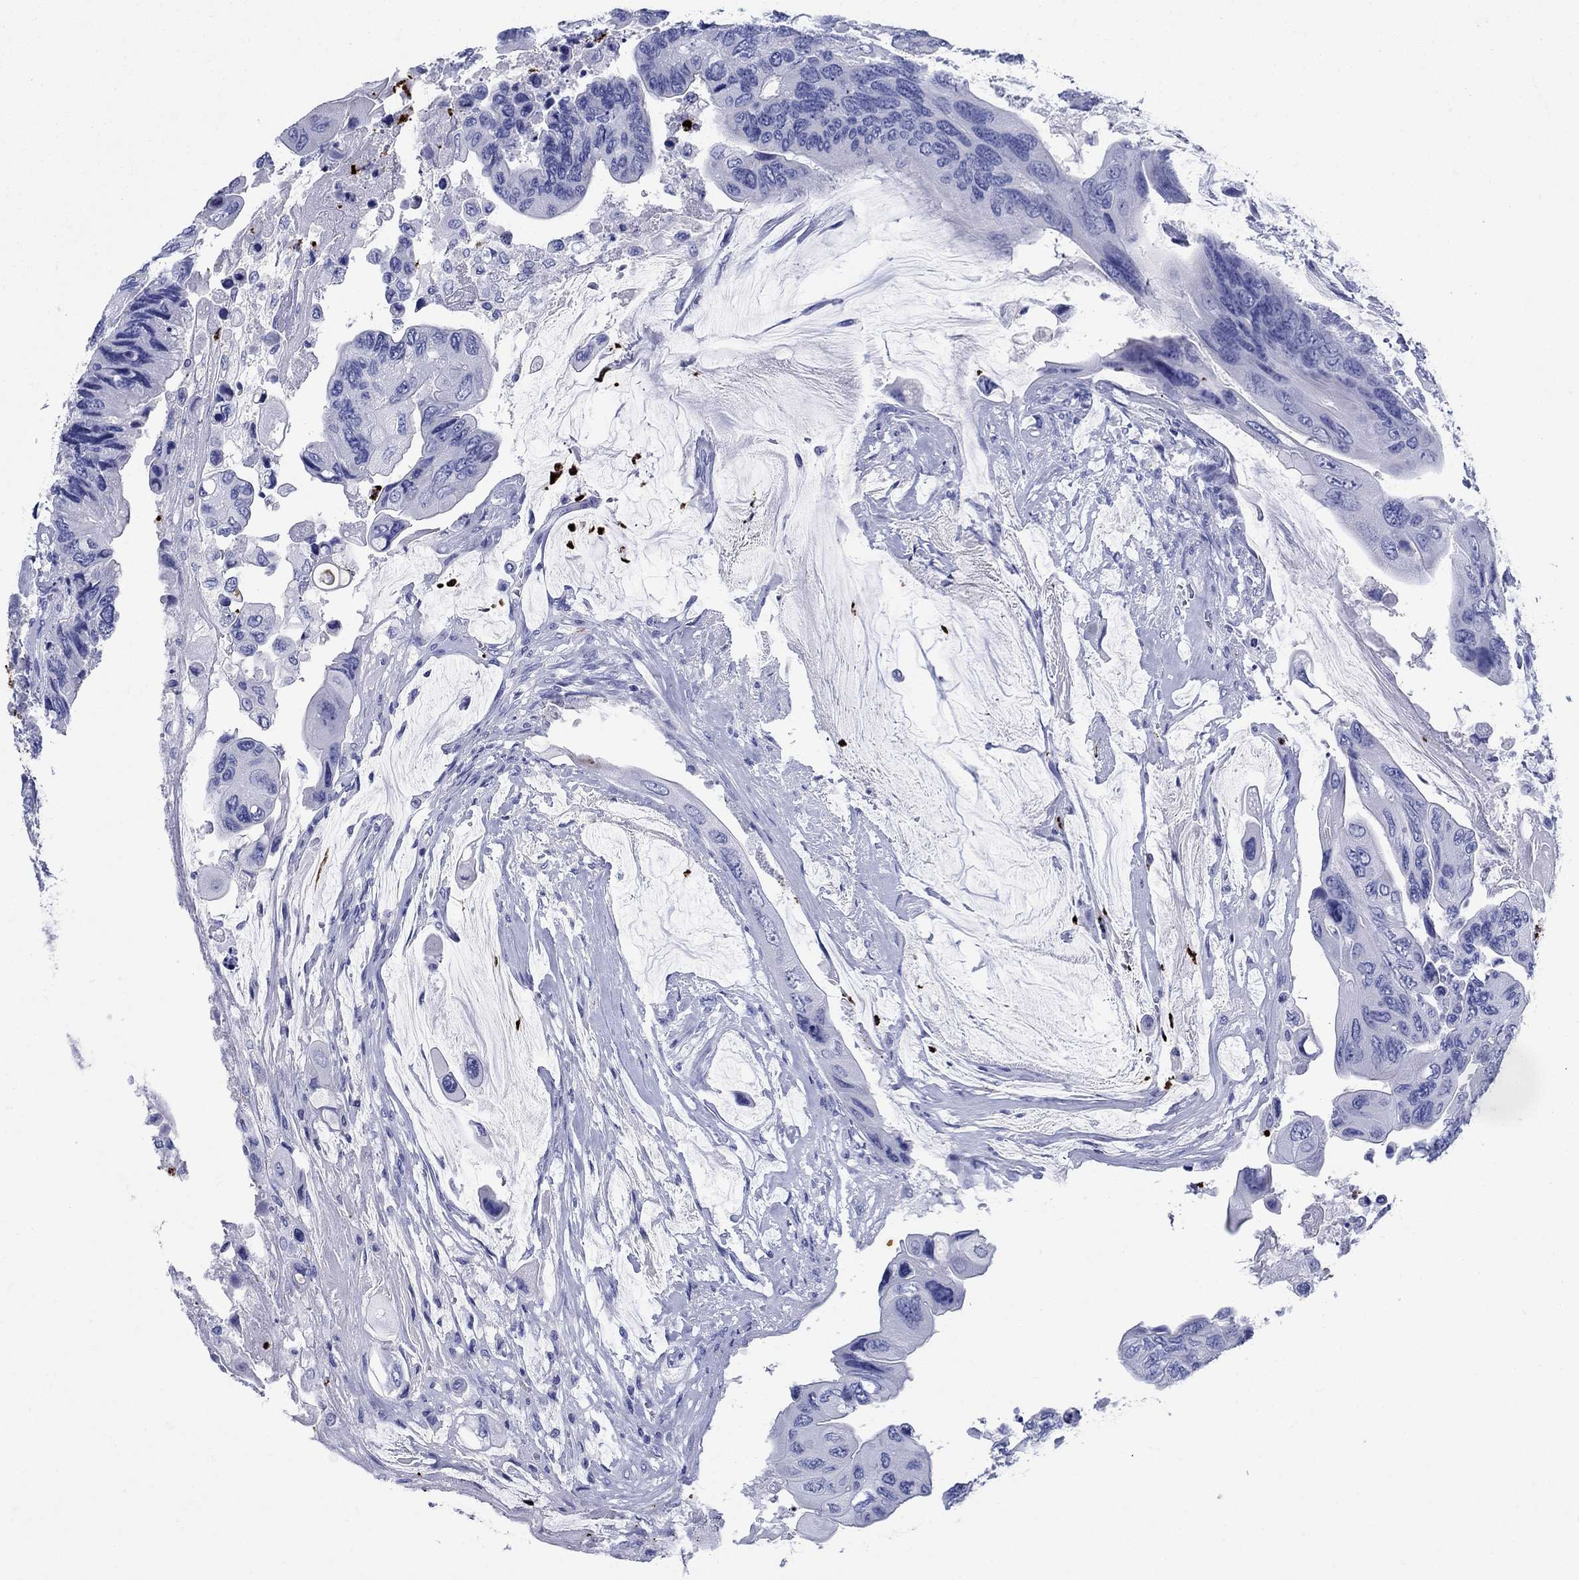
{"staining": {"intensity": "negative", "quantity": "none", "location": "none"}, "tissue": "colorectal cancer", "cell_type": "Tumor cells", "image_type": "cancer", "snomed": [{"axis": "morphology", "description": "Adenocarcinoma, NOS"}, {"axis": "topography", "description": "Rectum"}], "caption": "Adenocarcinoma (colorectal) was stained to show a protein in brown. There is no significant staining in tumor cells. Nuclei are stained in blue.", "gene": "AZU1", "patient": {"sex": "male", "age": 63}}